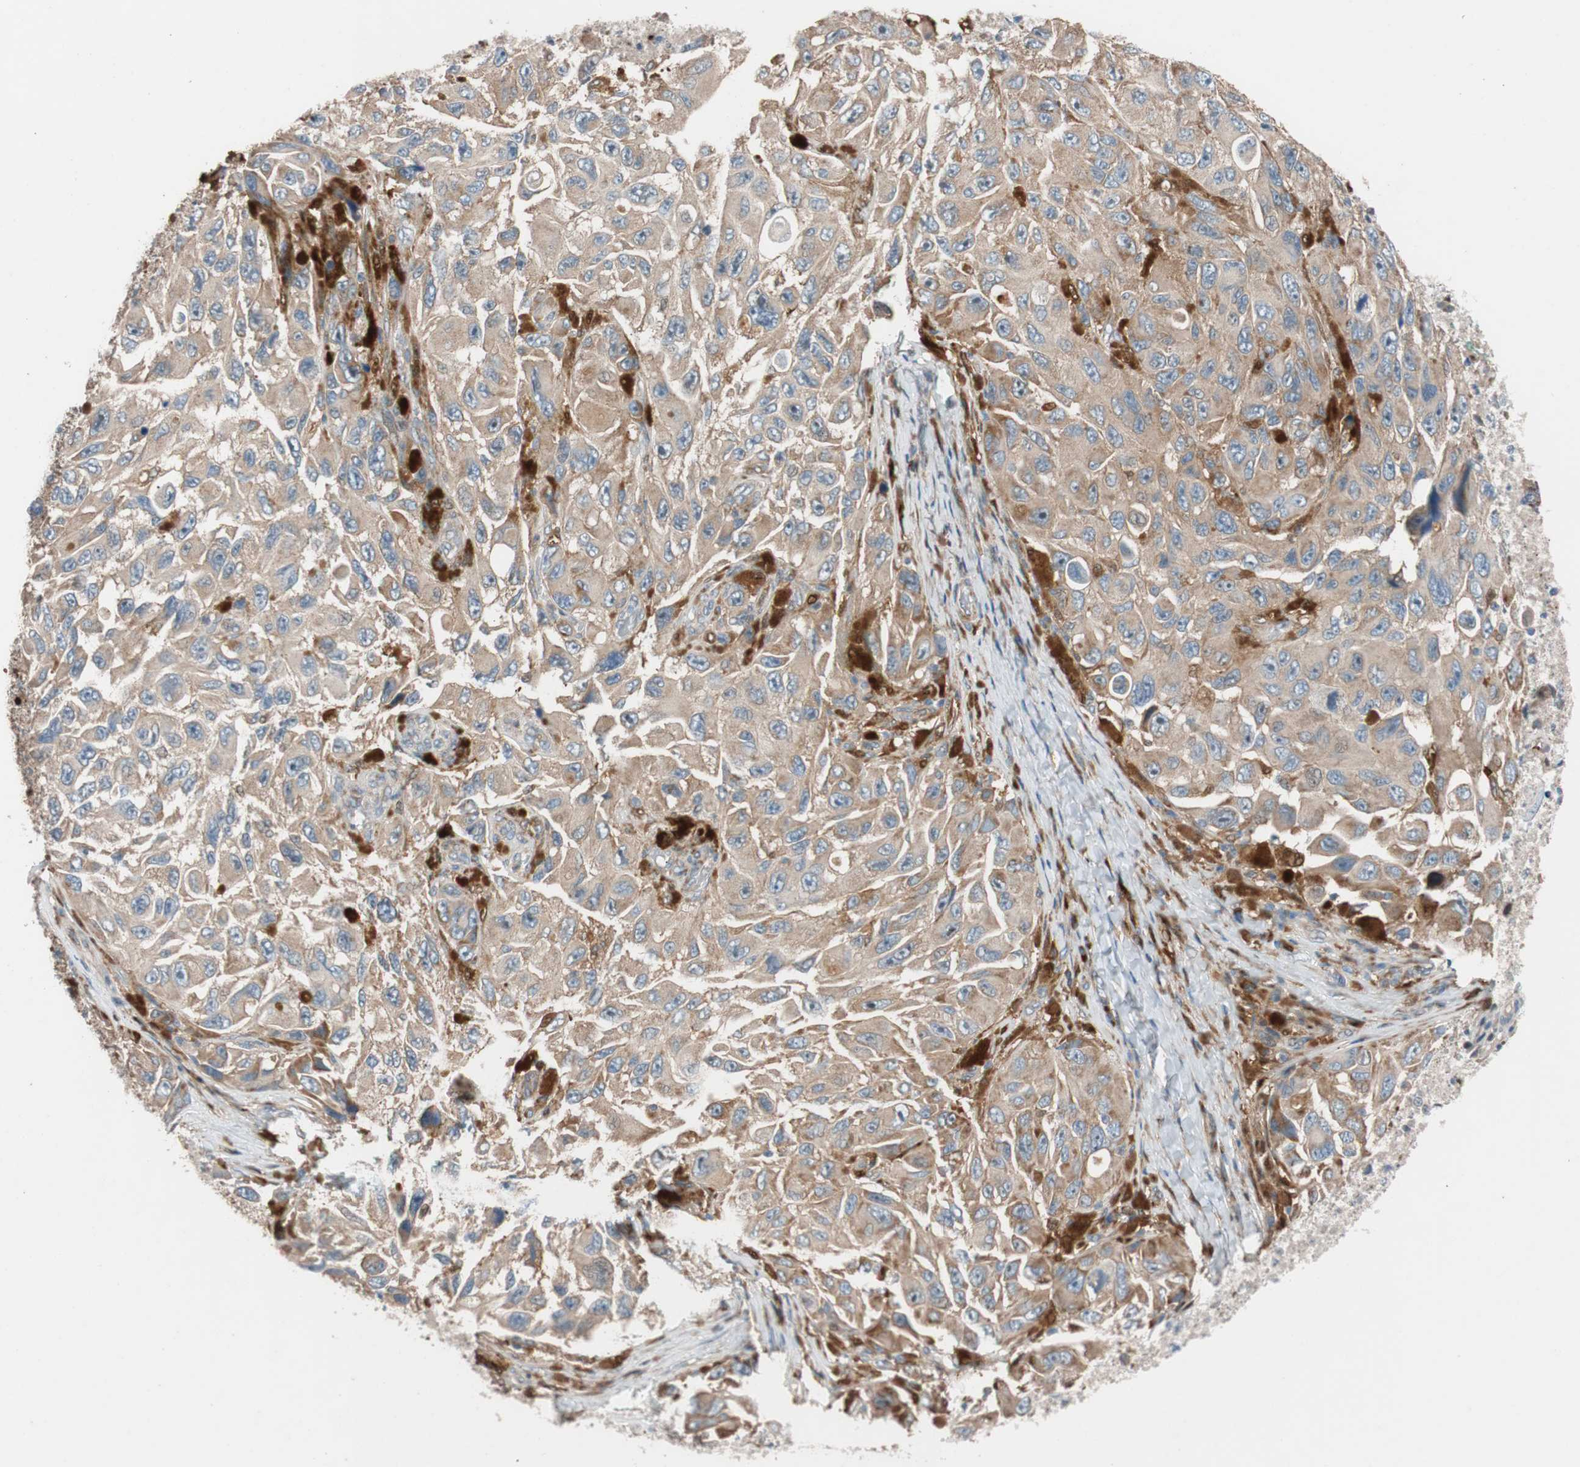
{"staining": {"intensity": "moderate", "quantity": ">75%", "location": "cytoplasmic/membranous"}, "tissue": "melanoma", "cell_type": "Tumor cells", "image_type": "cancer", "snomed": [{"axis": "morphology", "description": "Malignant melanoma, NOS"}, {"axis": "topography", "description": "Skin"}], "caption": "Tumor cells display moderate cytoplasmic/membranous expression in about >75% of cells in malignant melanoma.", "gene": "FAAH", "patient": {"sex": "female", "age": 73}}